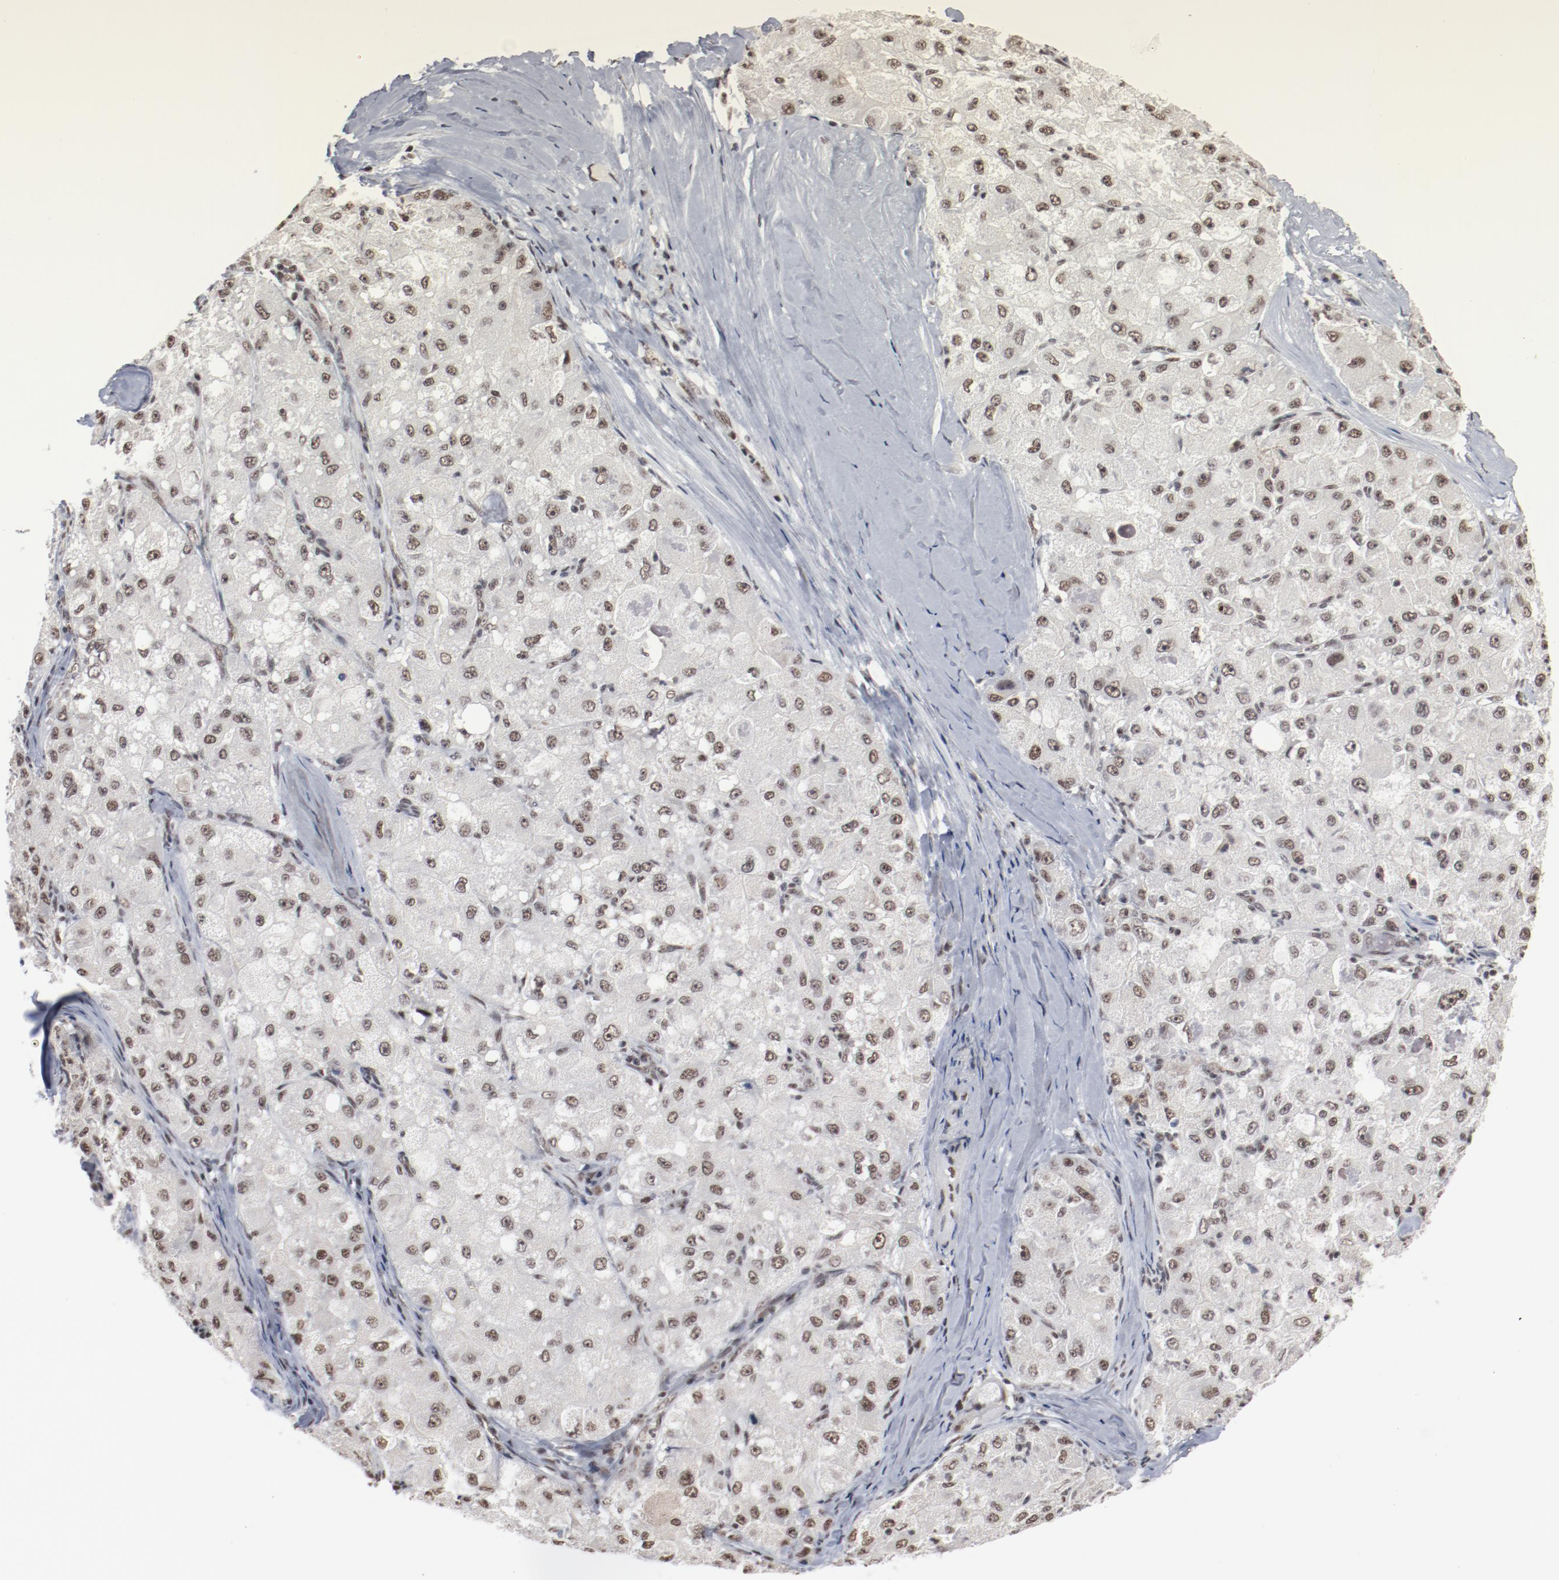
{"staining": {"intensity": "moderate", "quantity": ">75%", "location": "cytoplasmic/membranous,nuclear"}, "tissue": "liver cancer", "cell_type": "Tumor cells", "image_type": "cancer", "snomed": [{"axis": "morphology", "description": "Carcinoma, Hepatocellular, NOS"}, {"axis": "topography", "description": "Liver"}], "caption": "Immunohistochemistry (IHC) staining of hepatocellular carcinoma (liver), which displays medium levels of moderate cytoplasmic/membranous and nuclear expression in approximately >75% of tumor cells indicating moderate cytoplasmic/membranous and nuclear protein expression. The staining was performed using DAB (brown) for protein detection and nuclei were counterstained in hematoxylin (blue).", "gene": "BUB3", "patient": {"sex": "male", "age": 80}}